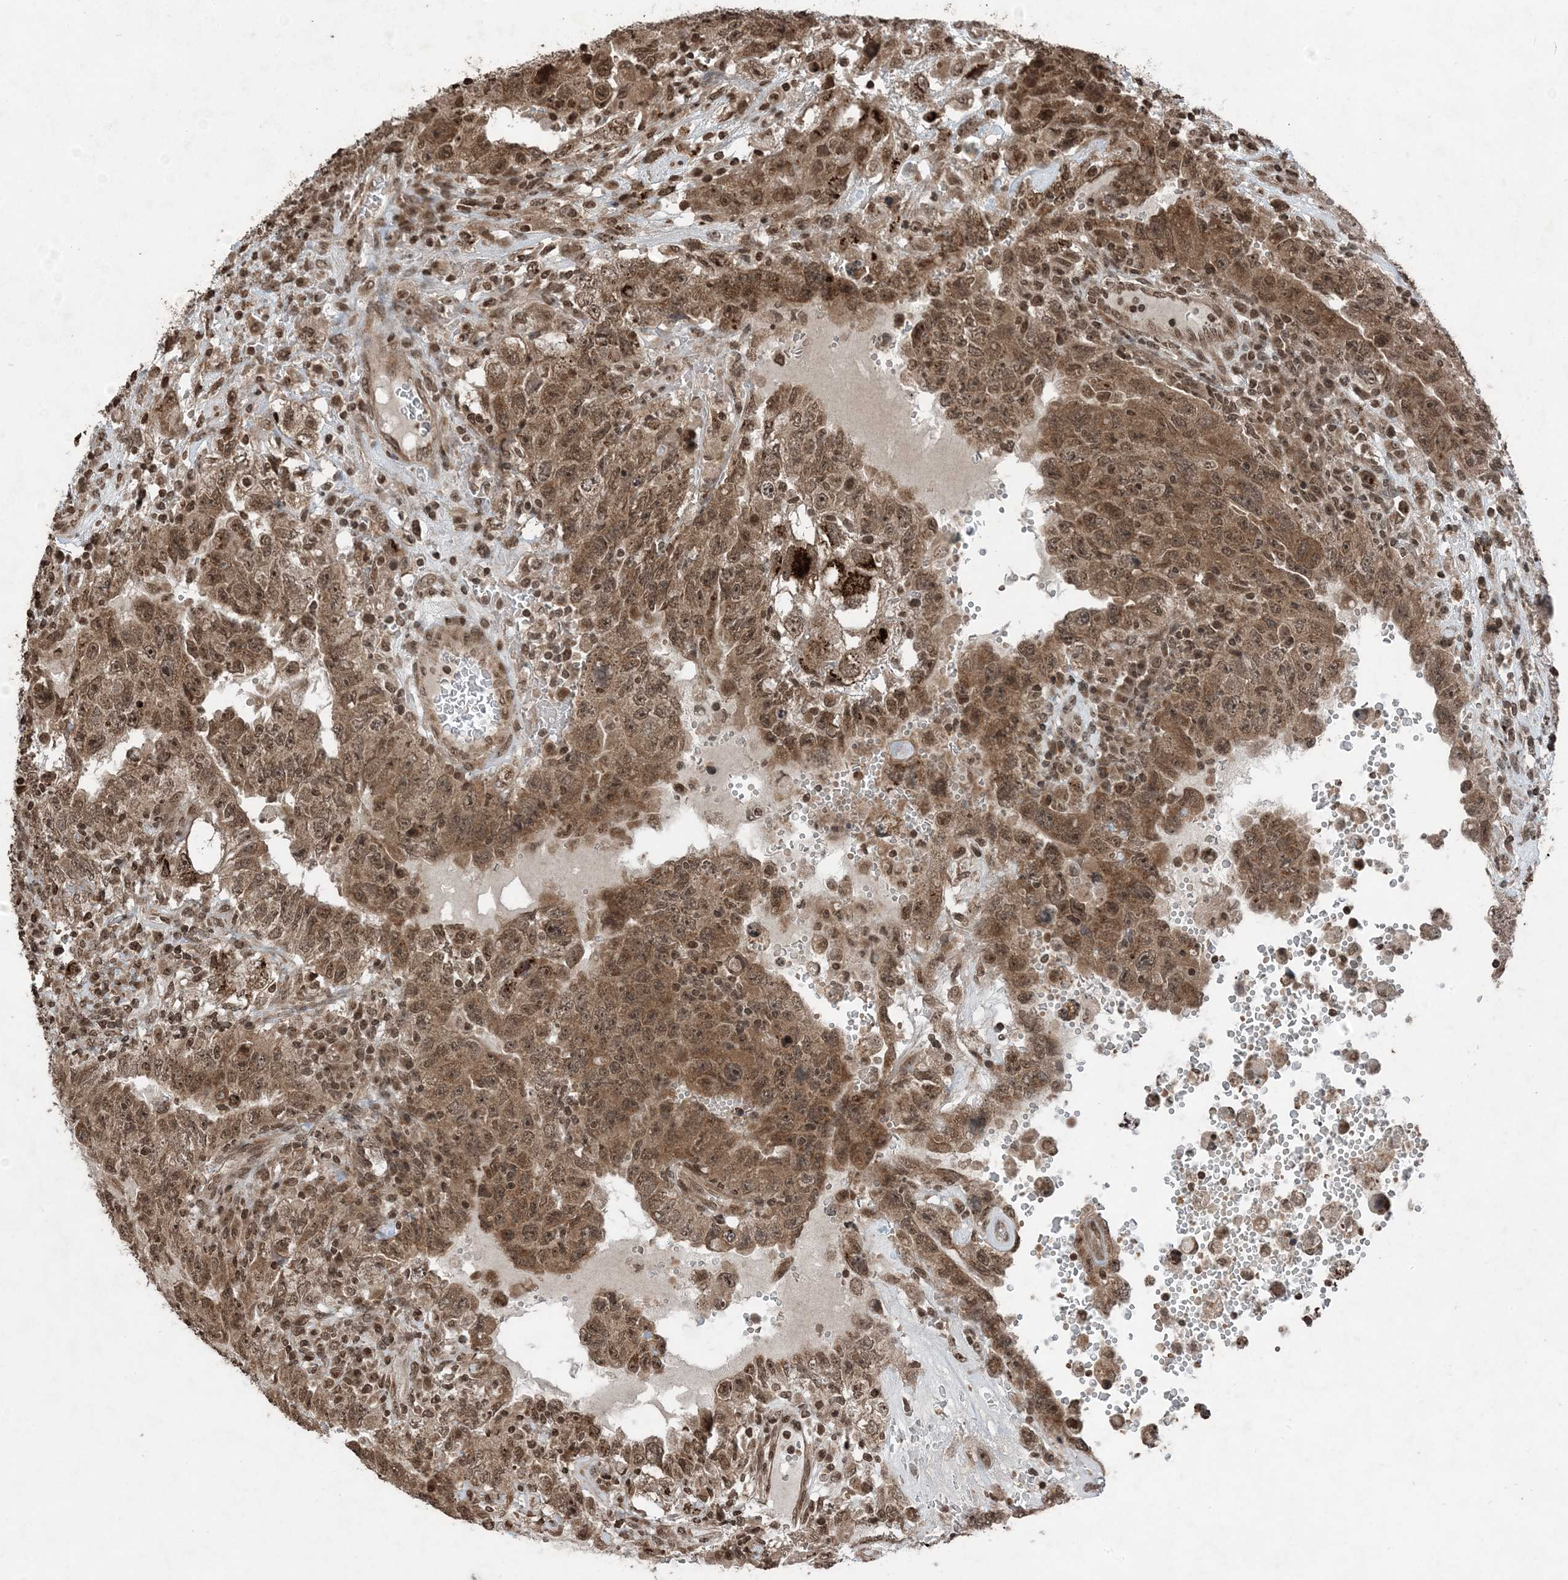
{"staining": {"intensity": "moderate", "quantity": ">75%", "location": "cytoplasmic/membranous,nuclear"}, "tissue": "testis cancer", "cell_type": "Tumor cells", "image_type": "cancer", "snomed": [{"axis": "morphology", "description": "Carcinoma, Embryonal, NOS"}, {"axis": "topography", "description": "Testis"}], "caption": "There is medium levels of moderate cytoplasmic/membranous and nuclear positivity in tumor cells of testis embryonal carcinoma, as demonstrated by immunohistochemical staining (brown color).", "gene": "ZFAND2B", "patient": {"sex": "male", "age": 26}}